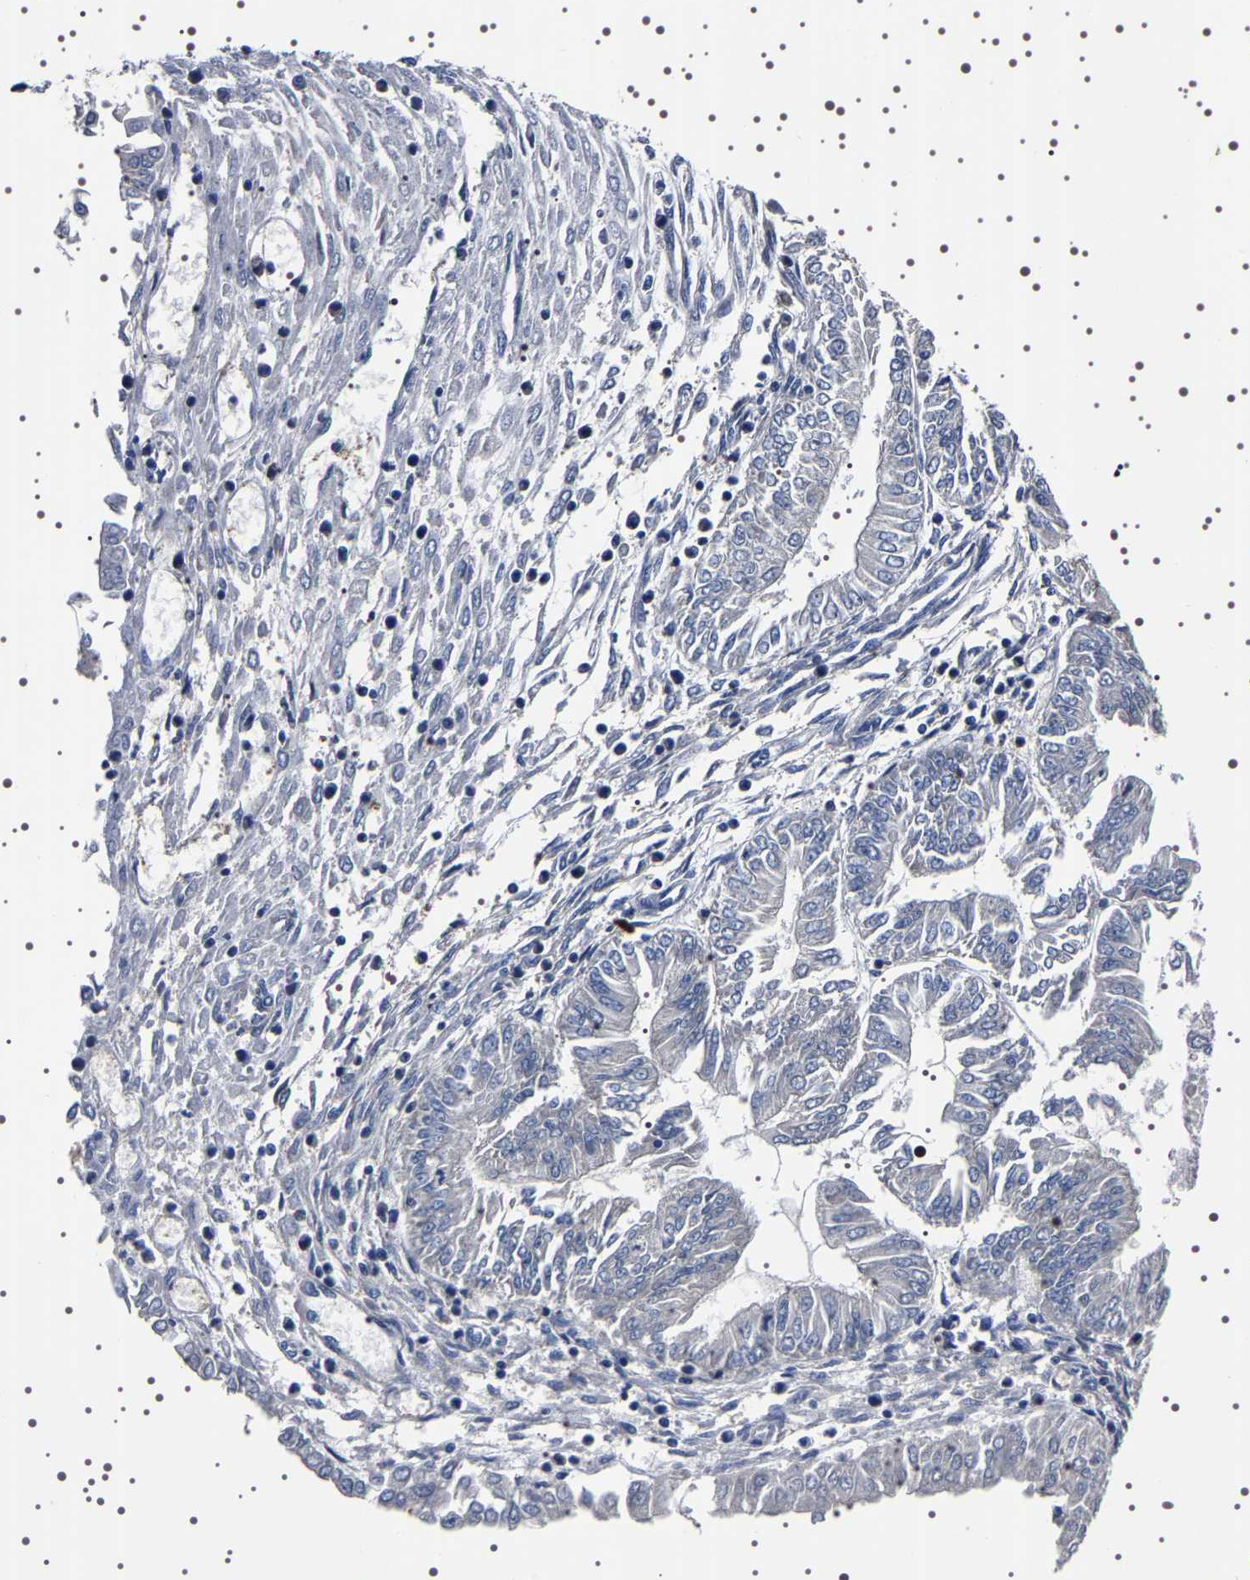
{"staining": {"intensity": "weak", "quantity": "25%-75%", "location": "cytoplasmic/membranous"}, "tissue": "endometrial cancer", "cell_type": "Tumor cells", "image_type": "cancer", "snomed": [{"axis": "morphology", "description": "Adenocarcinoma, NOS"}, {"axis": "topography", "description": "Endometrium"}], "caption": "Adenocarcinoma (endometrial) stained with IHC reveals weak cytoplasmic/membranous expression in about 25%-75% of tumor cells.", "gene": "WDR1", "patient": {"sex": "female", "age": 53}}